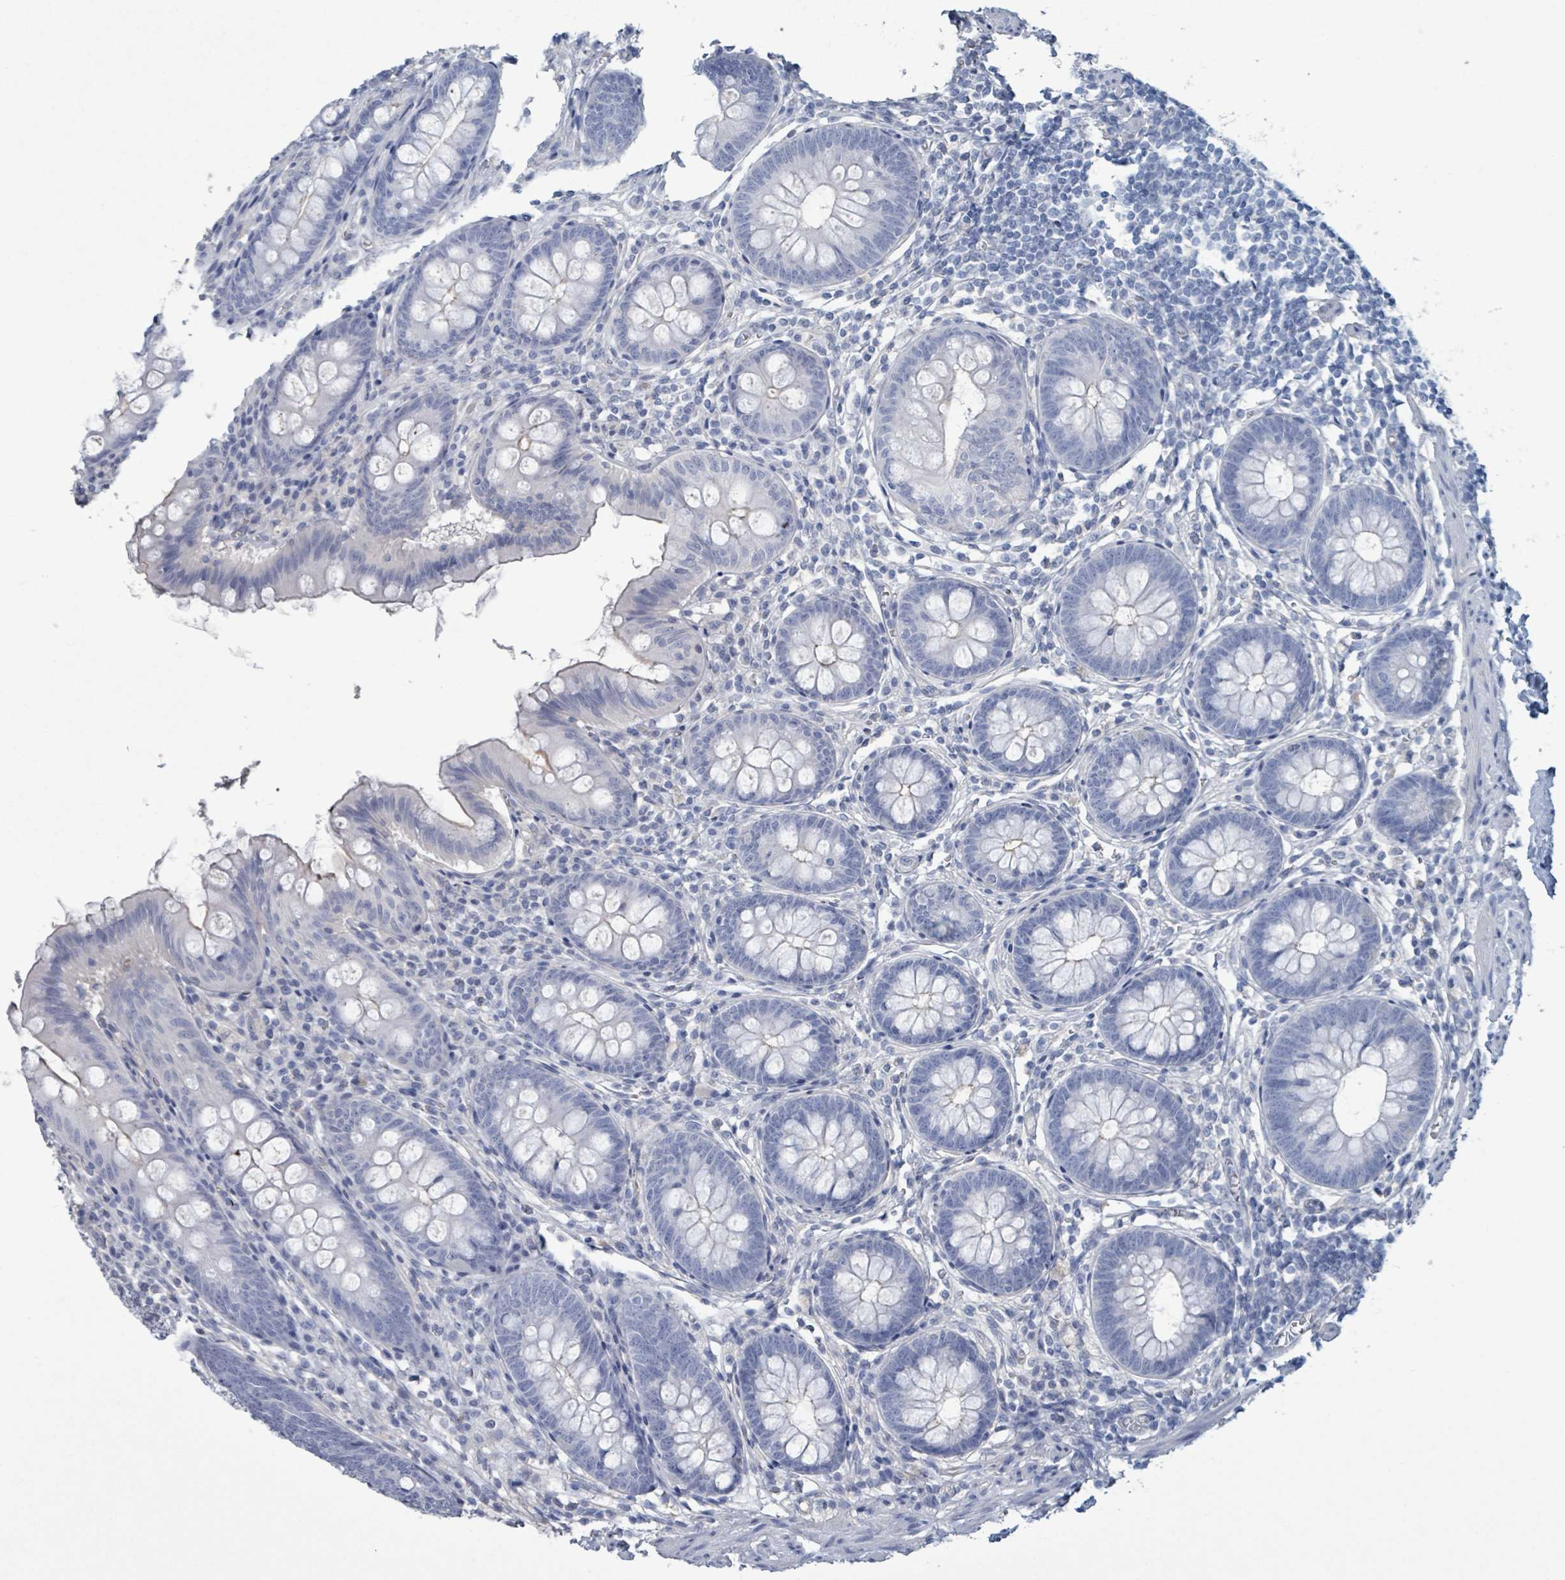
{"staining": {"intensity": "negative", "quantity": "none", "location": "none"}, "tissue": "appendix", "cell_type": "Glandular cells", "image_type": "normal", "snomed": [{"axis": "morphology", "description": "Normal tissue, NOS"}, {"axis": "topography", "description": "Appendix"}], "caption": "Histopathology image shows no protein positivity in glandular cells of normal appendix.", "gene": "CT45A10", "patient": {"sex": "female", "age": 51}}